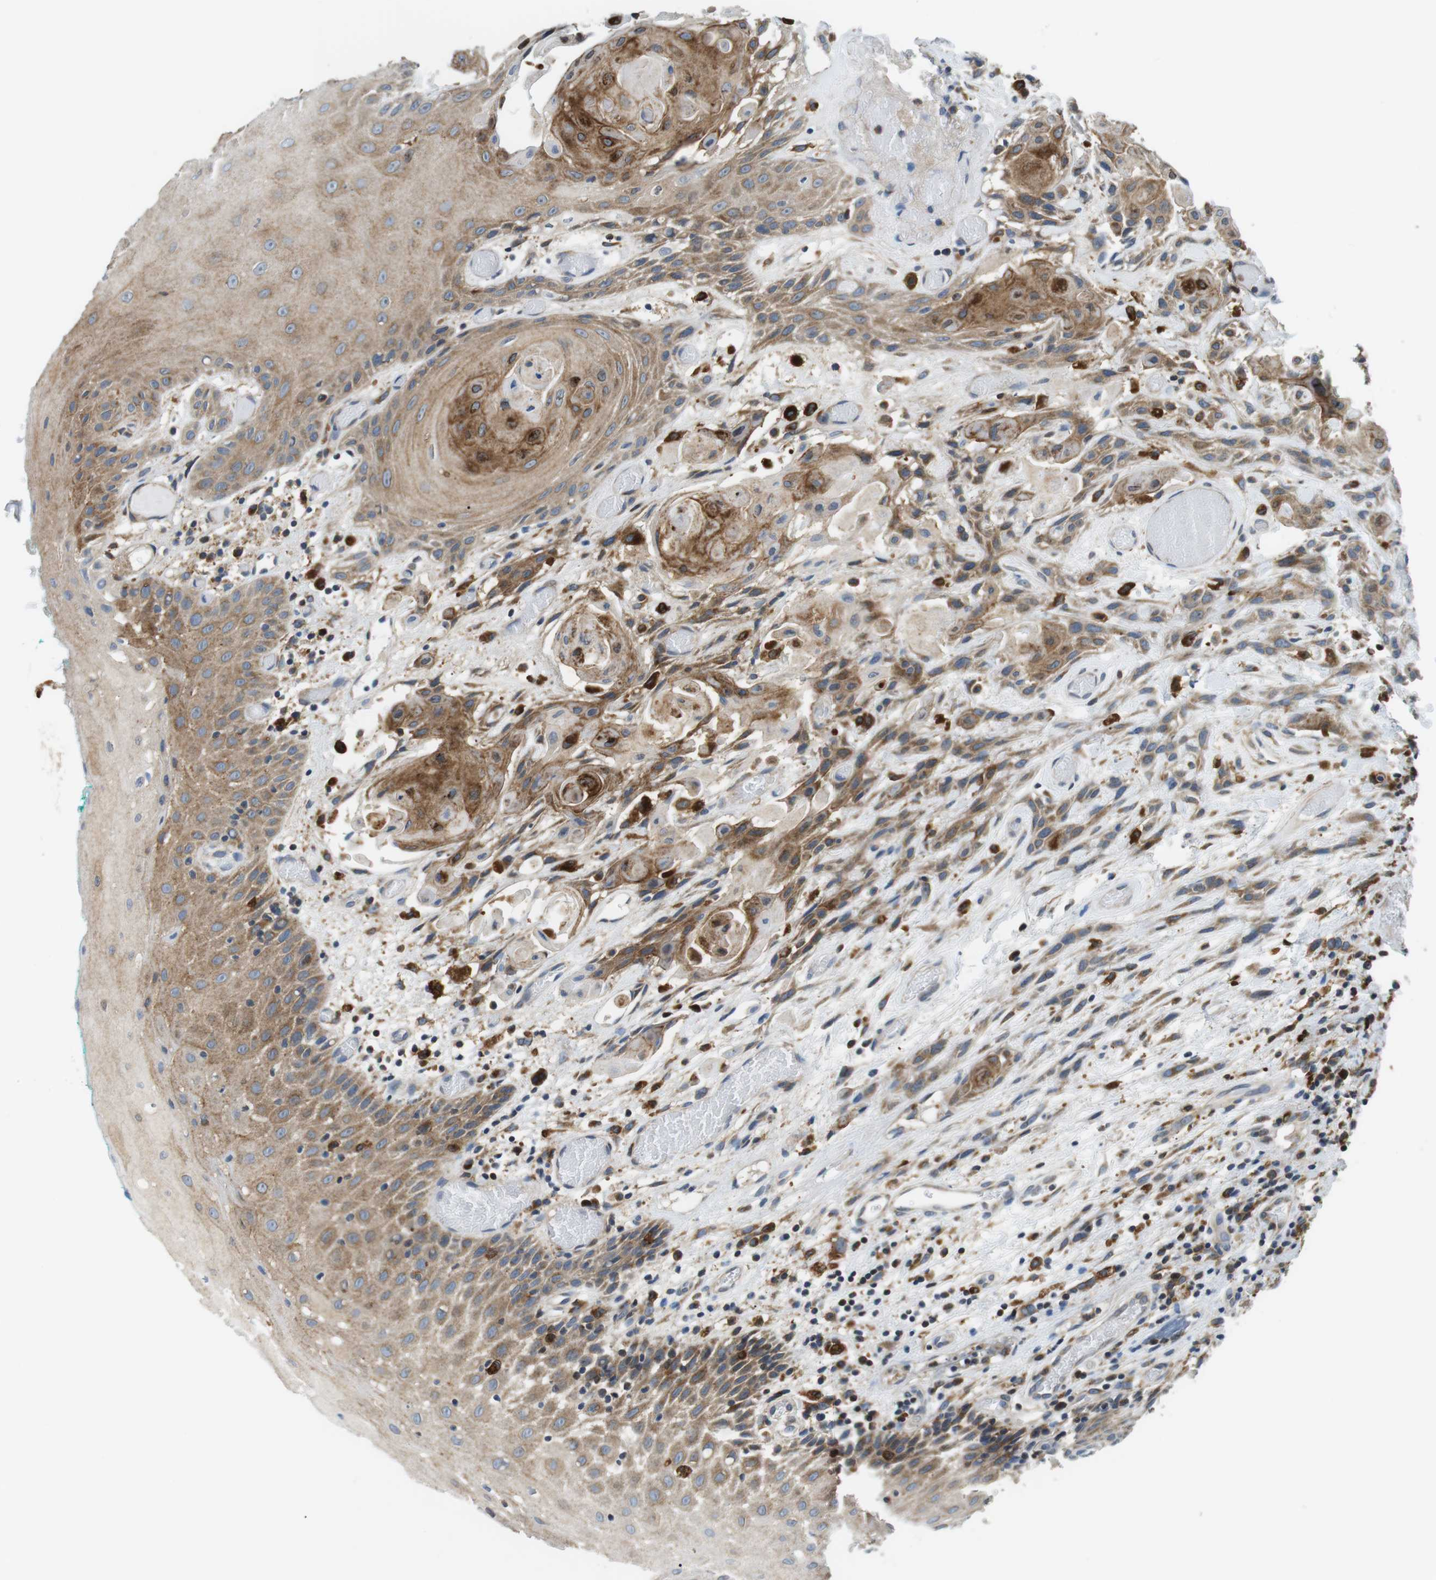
{"staining": {"intensity": "moderate", "quantity": "25%-75%", "location": "cytoplasmic/membranous"}, "tissue": "oral mucosa", "cell_type": "Squamous epithelial cells", "image_type": "normal", "snomed": [{"axis": "morphology", "description": "Normal tissue, NOS"}, {"axis": "morphology", "description": "Squamous cell carcinoma, NOS"}, {"axis": "topography", "description": "Oral tissue"}, {"axis": "topography", "description": "Salivary gland"}, {"axis": "topography", "description": "Head-Neck"}], "caption": "Squamous epithelial cells display moderate cytoplasmic/membranous staining in approximately 25%-75% of cells in normal oral mucosa.", "gene": "RAB9A", "patient": {"sex": "female", "age": 62}}